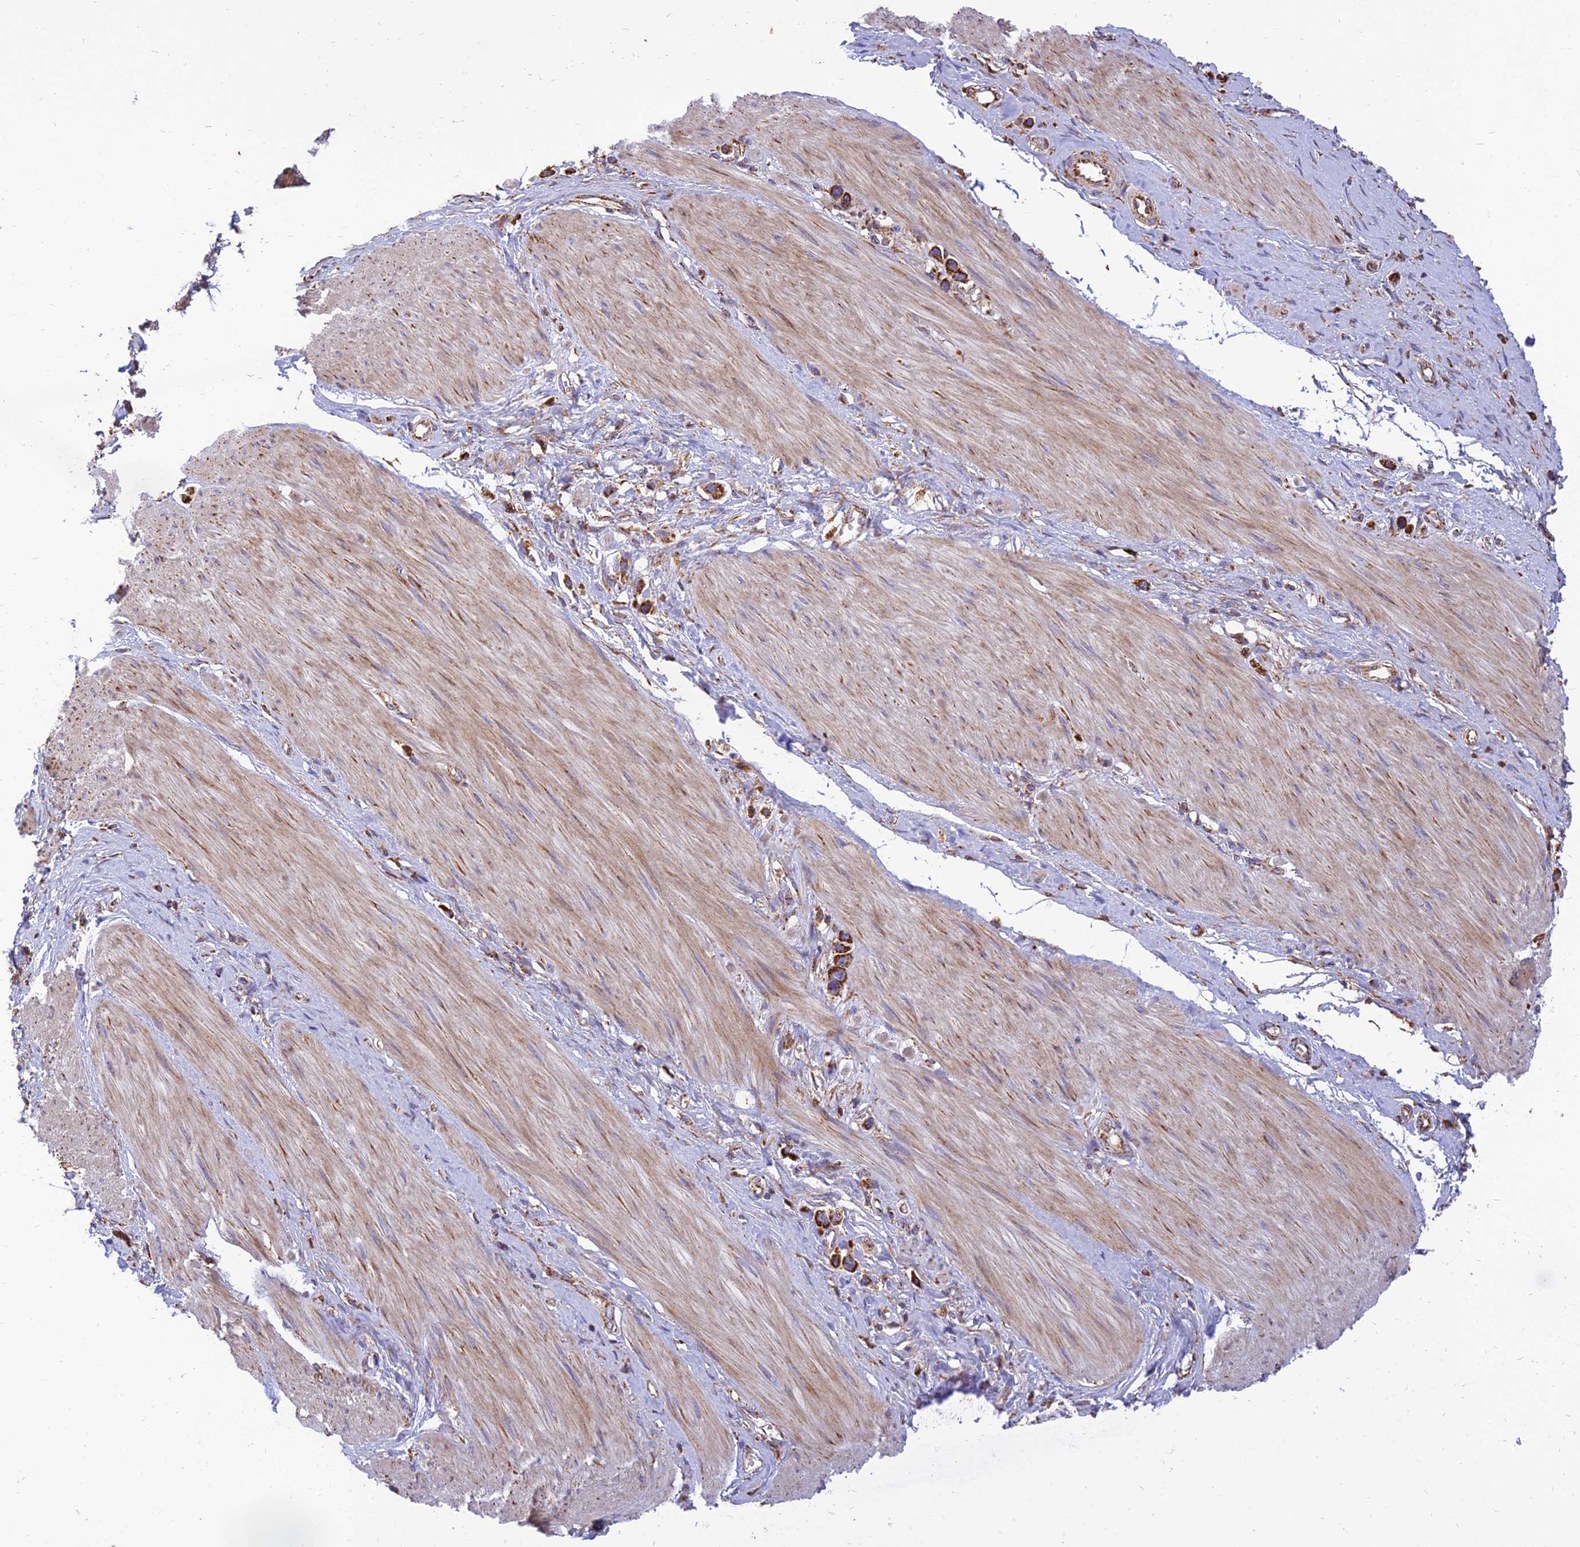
{"staining": {"intensity": "strong", "quantity": ">75%", "location": "cytoplasmic/membranous"}, "tissue": "stomach cancer", "cell_type": "Tumor cells", "image_type": "cancer", "snomed": [{"axis": "morphology", "description": "Adenocarcinoma, NOS"}, {"axis": "topography", "description": "Stomach"}], "caption": "The immunohistochemical stain shows strong cytoplasmic/membranous staining in tumor cells of stomach cancer (adenocarcinoma) tissue.", "gene": "THUMPD2", "patient": {"sex": "female", "age": 65}}